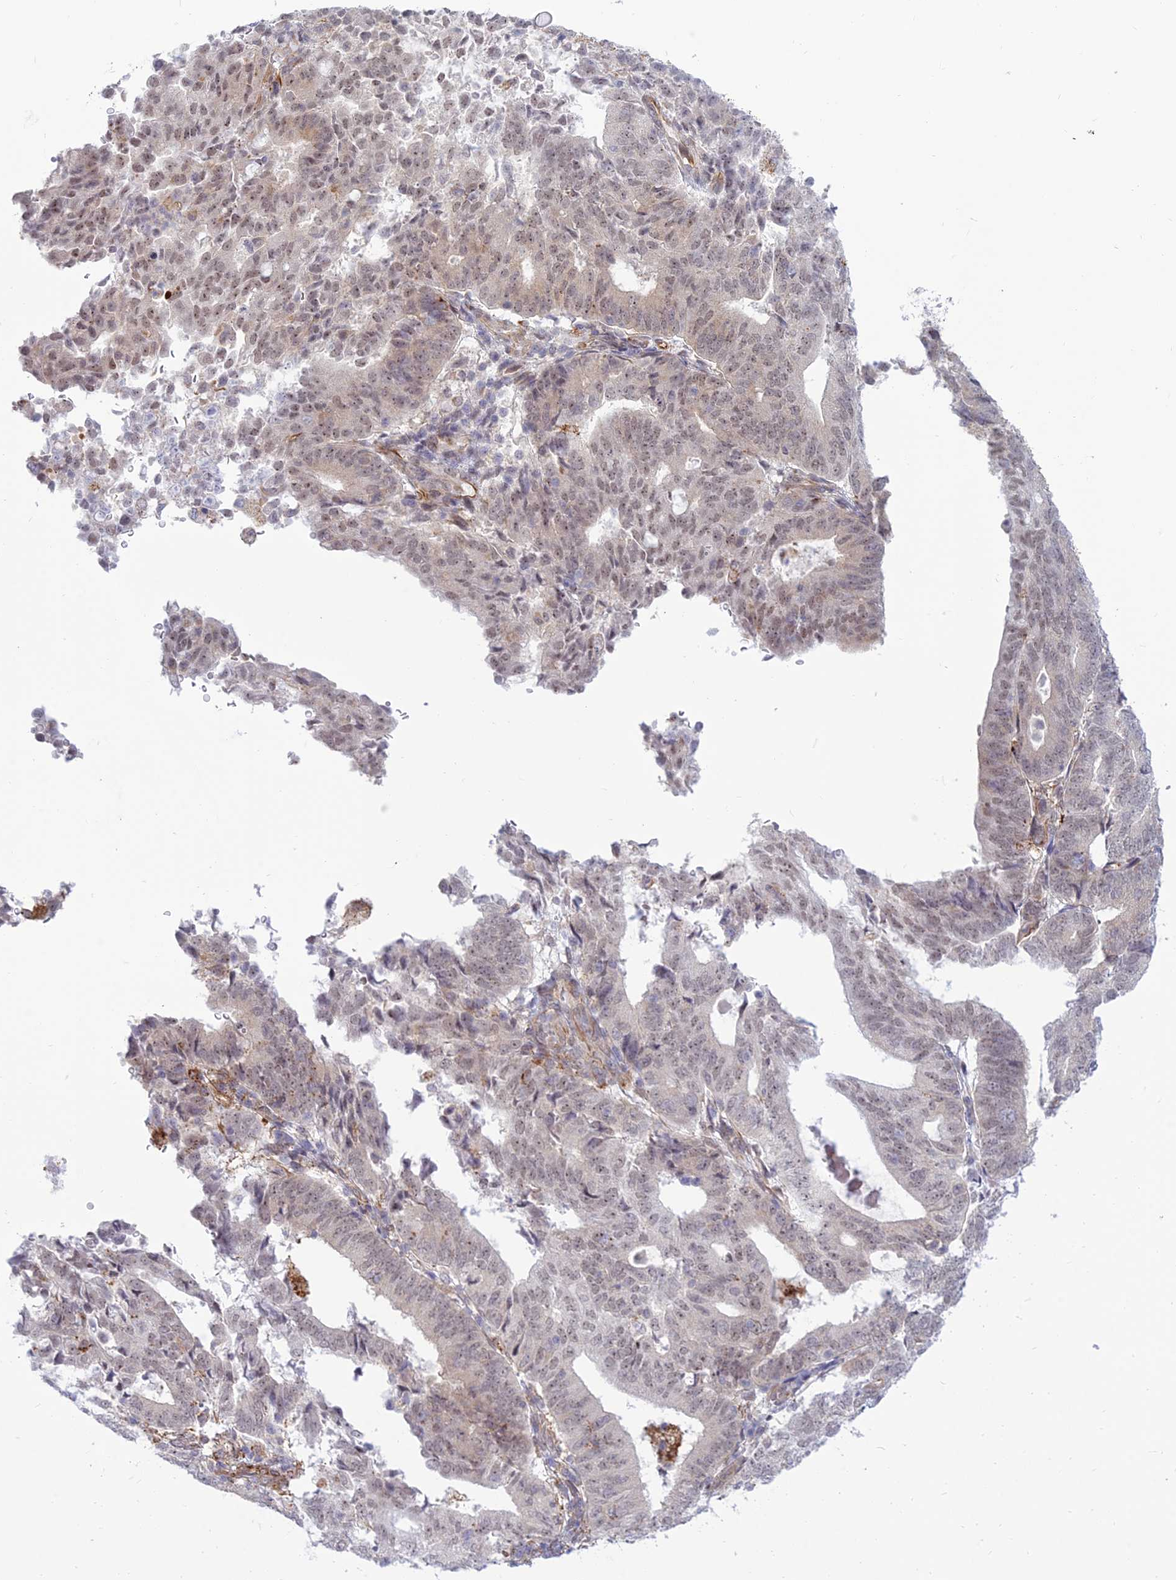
{"staining": {"intensity": "weak", "quantity": ">75%", "location": "cytoplasmic/membranous,nuclear"}, "tissue": "endometrial cancer", "cell_type": "Tumor cells", "image_type": "cancer", "snomed": [{"axis": "morphology", "description": "Adenocarcinoma, NOS"}, {"axis": "topography", "description": "Endometrium"}], "caption": "Weak cytoplasmic/membranous and nuclear expression for a protein is seen in approximately >75% of tumor cells of adenocarcinoma (endometrial) using IHC.", "gene": "SAPCD2", "patient": {"sex": "female", "age": 70}}